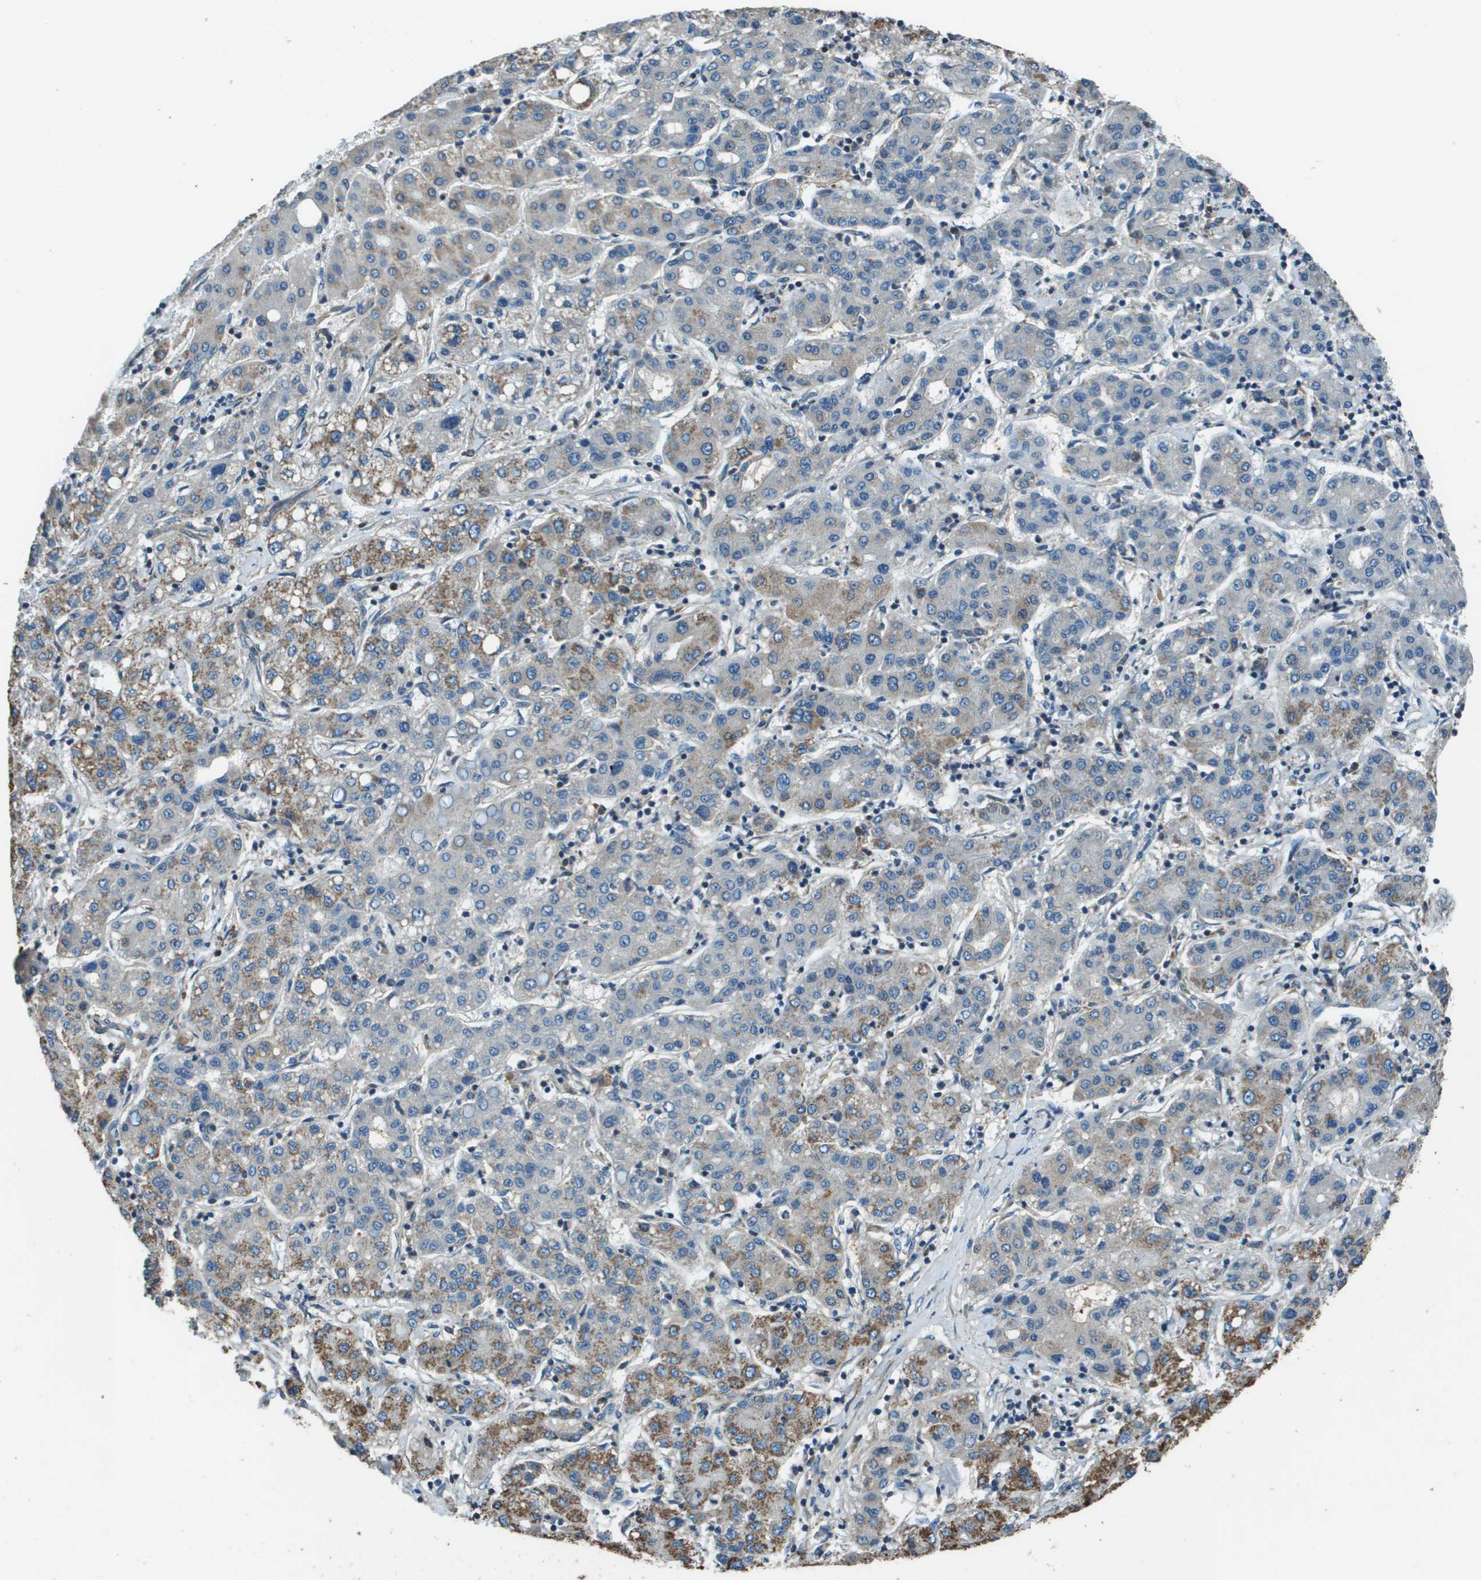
{"staining": {"intensity": "moderate", "quantity": ">75%", "location": "cytoplasmic/membranous"}, "tissue": "liver cancer", "cell_type": "Tumor cells", "image_type": "cancer", "snomed": [{"axis": "morphology", "description": "Carcinoma, Hepatocellular, NOS"}, {"axis": "topography", "description": "Liver"}], "caption": "Protein staining exhibits moderate cytoplasmic/membranous staining in approximately >75% of tumor cells in liver cancer. The protein is stained brown, and the nuclei are stained in blue (DAB IHC with brightfield microscopy, high magnification).", "gene": "TMEM51", "patient": {"sex": "male", "age": 65}}